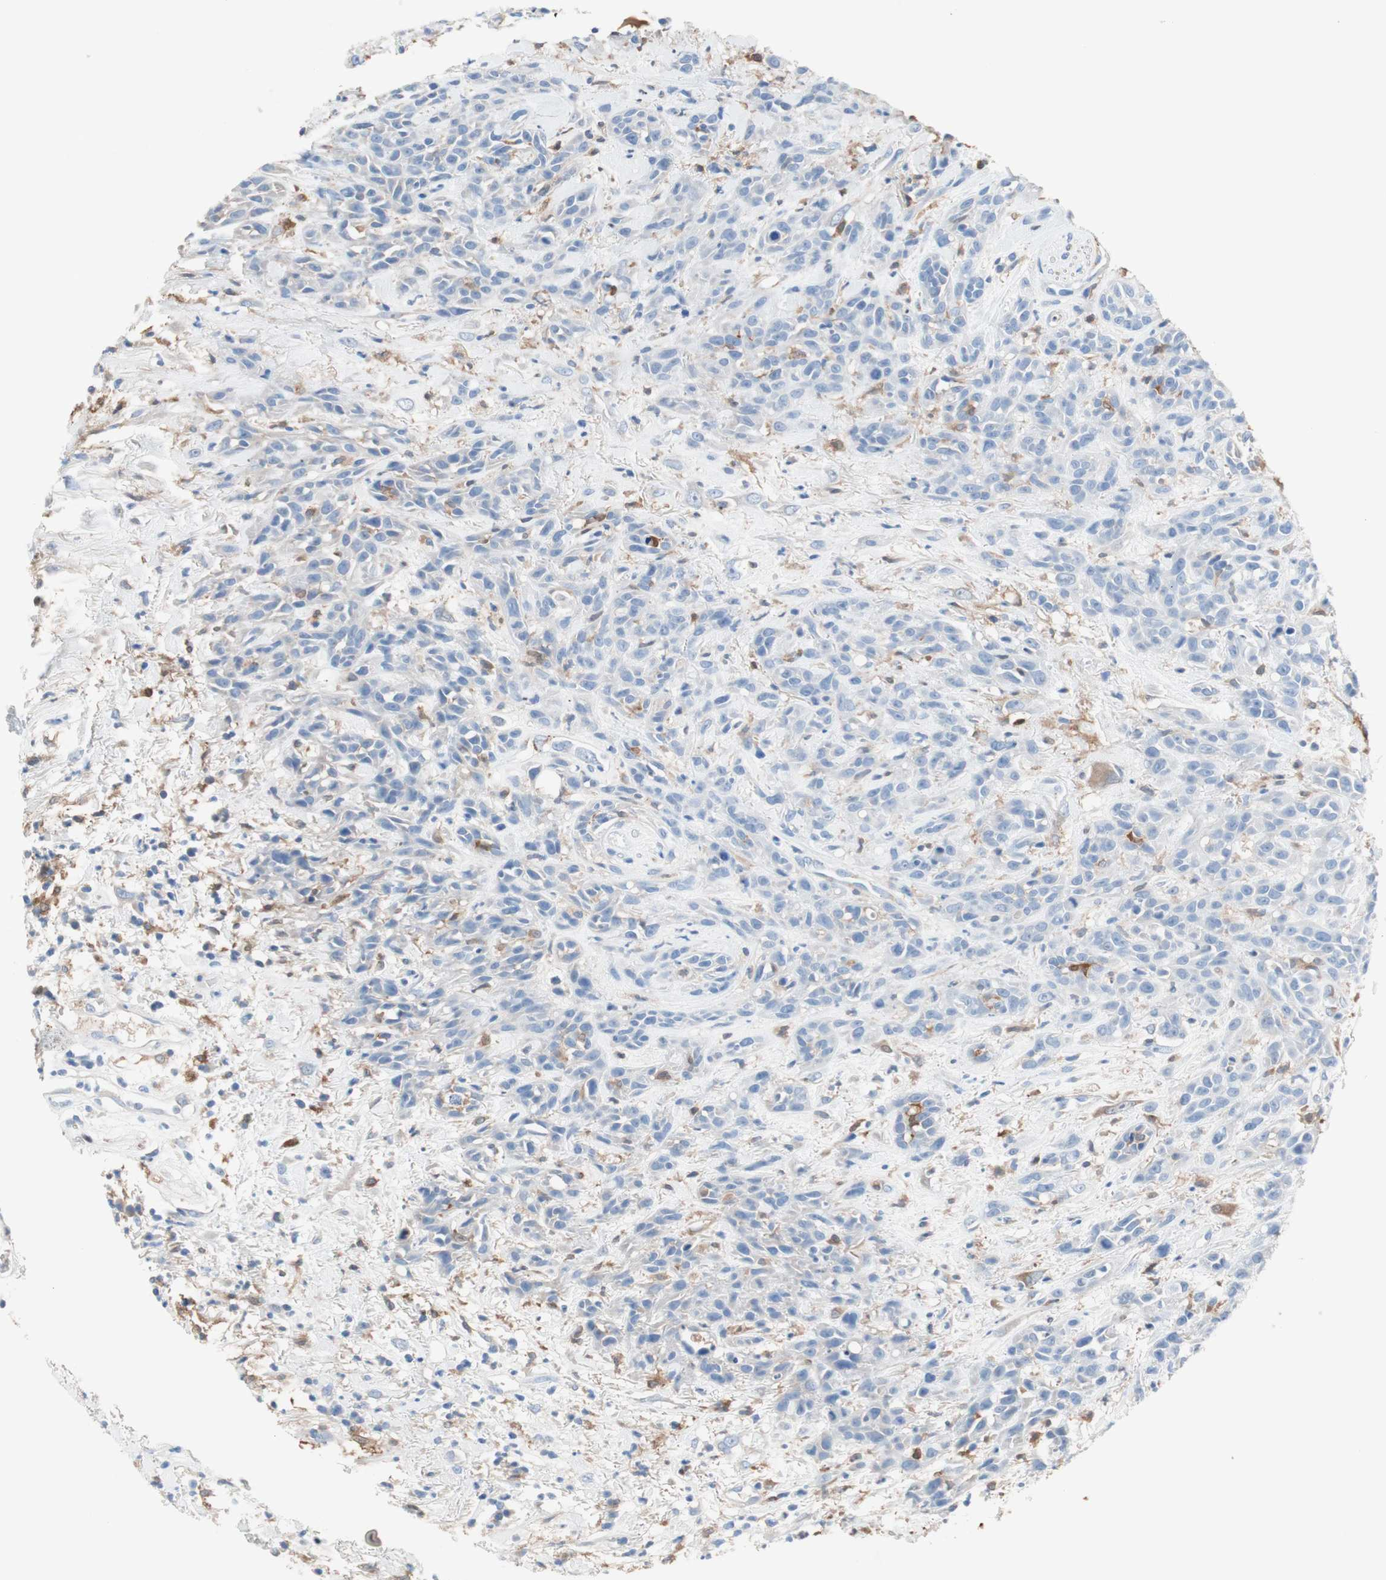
{"staining": {"intensity": "negative", "quantity": "none", "location": "none"}, "tissue": "head and neck cancer", "cell_type": "Tumor cells", "image_type": "cancer", "snomed": [{"axis": "morphology", "description": "Squamous cell carcinoma, NOS"}, {"axis": "topography", "description": "Head-Neck"}], "caption": "Tumor cells show no significant positivity in head and neck cancer (squamous cell carcinoma).", "gene": "GLUL", "patient": {"sex": "male", "age": 62}}